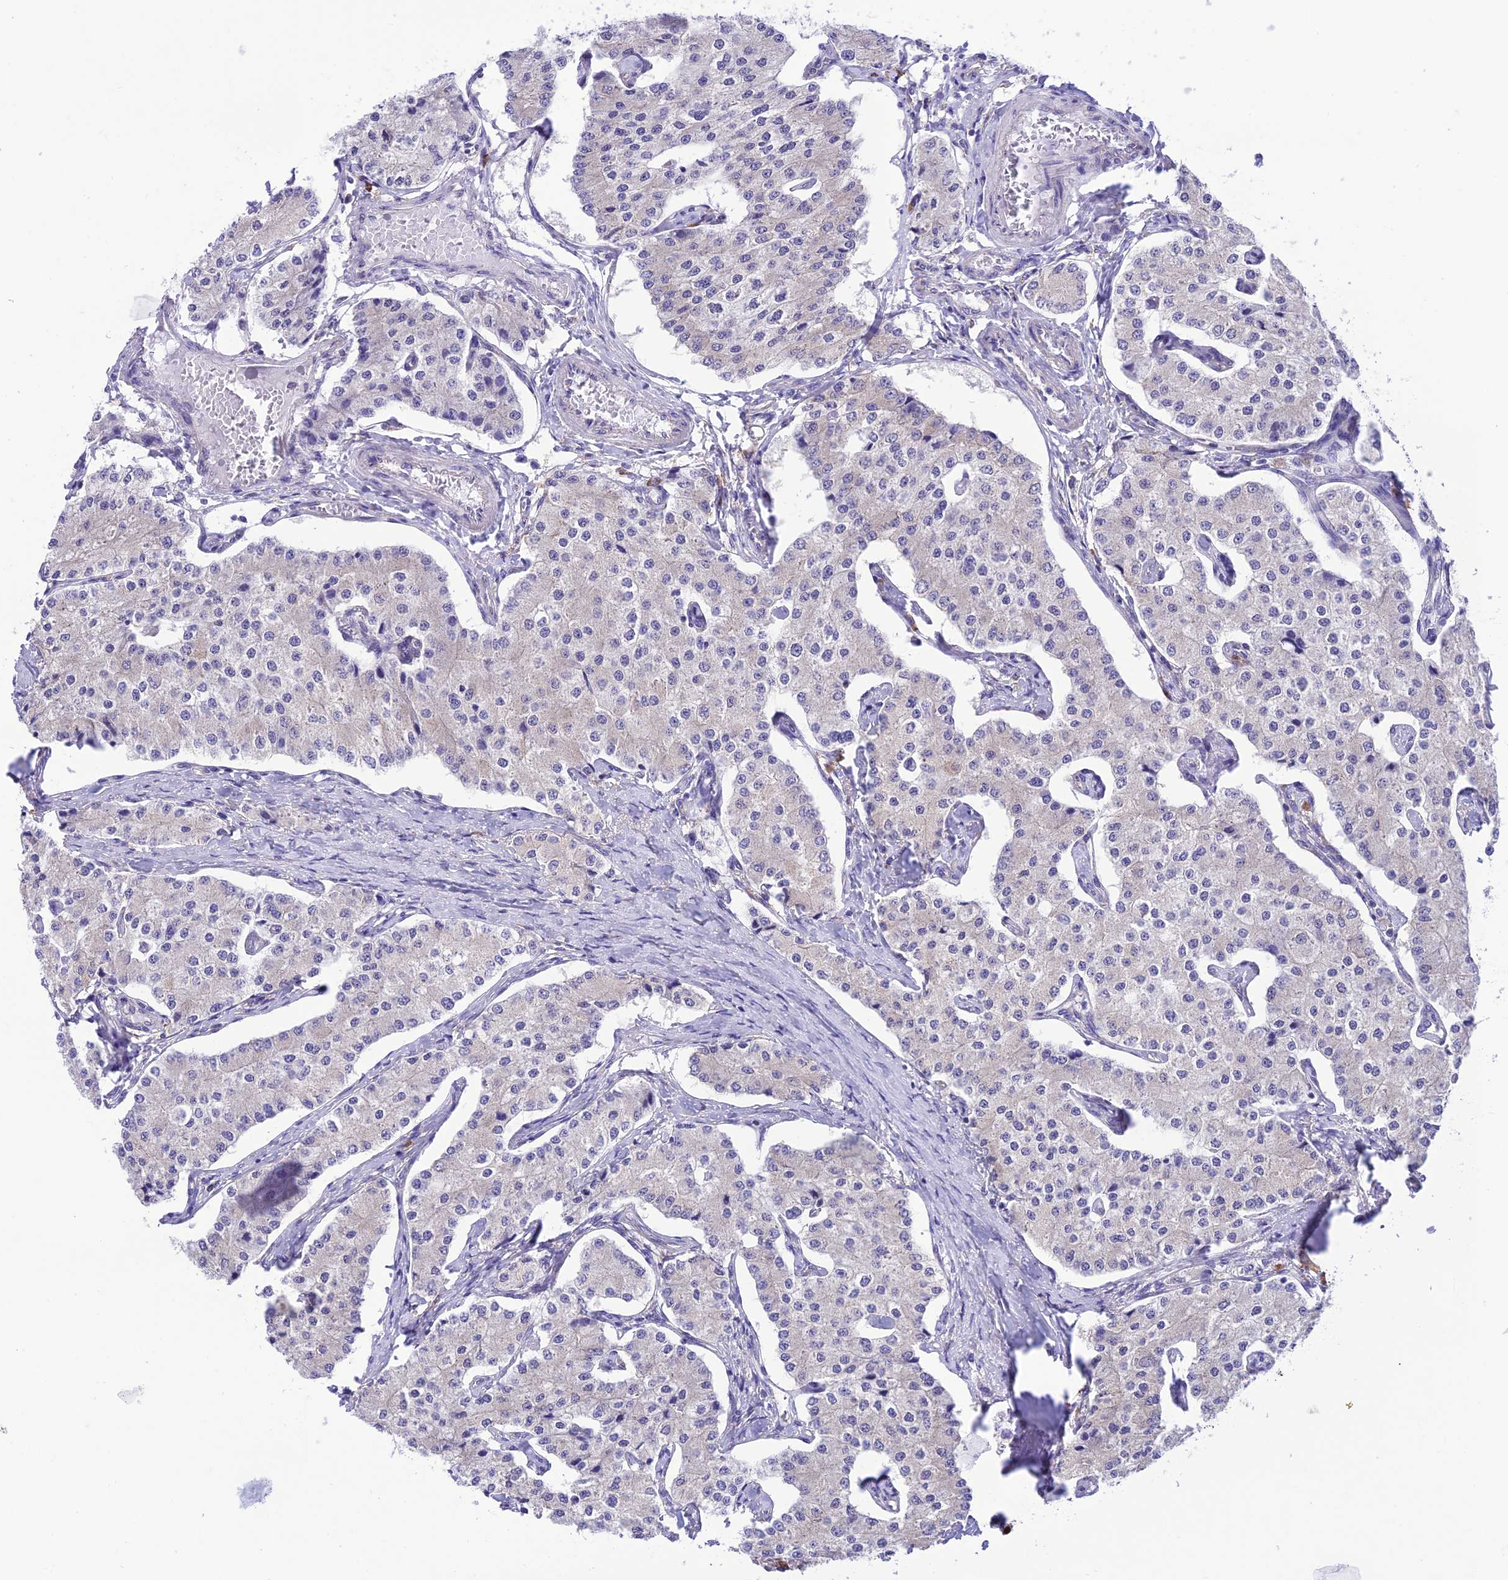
{"staining": {"intensity": "negative", "quantity": "none", "location": "none"}, "tissue": "carcinoid", "cell_type": "Tumor cells", "image_type": "cancer", "snomed": [{"axis": "morphology", "description": "Carcinoid, malignant, NOS"}, {"axis": "topography", "description": "Colon"}], "caption": "DAB (3,3'-diaminobenzidine) immunohistochemical staining of human malignant carcinoid shows no significant positivity in tumor cells.", "gene": "RNF126", "patient": {"sex": "female", "age": 52}}